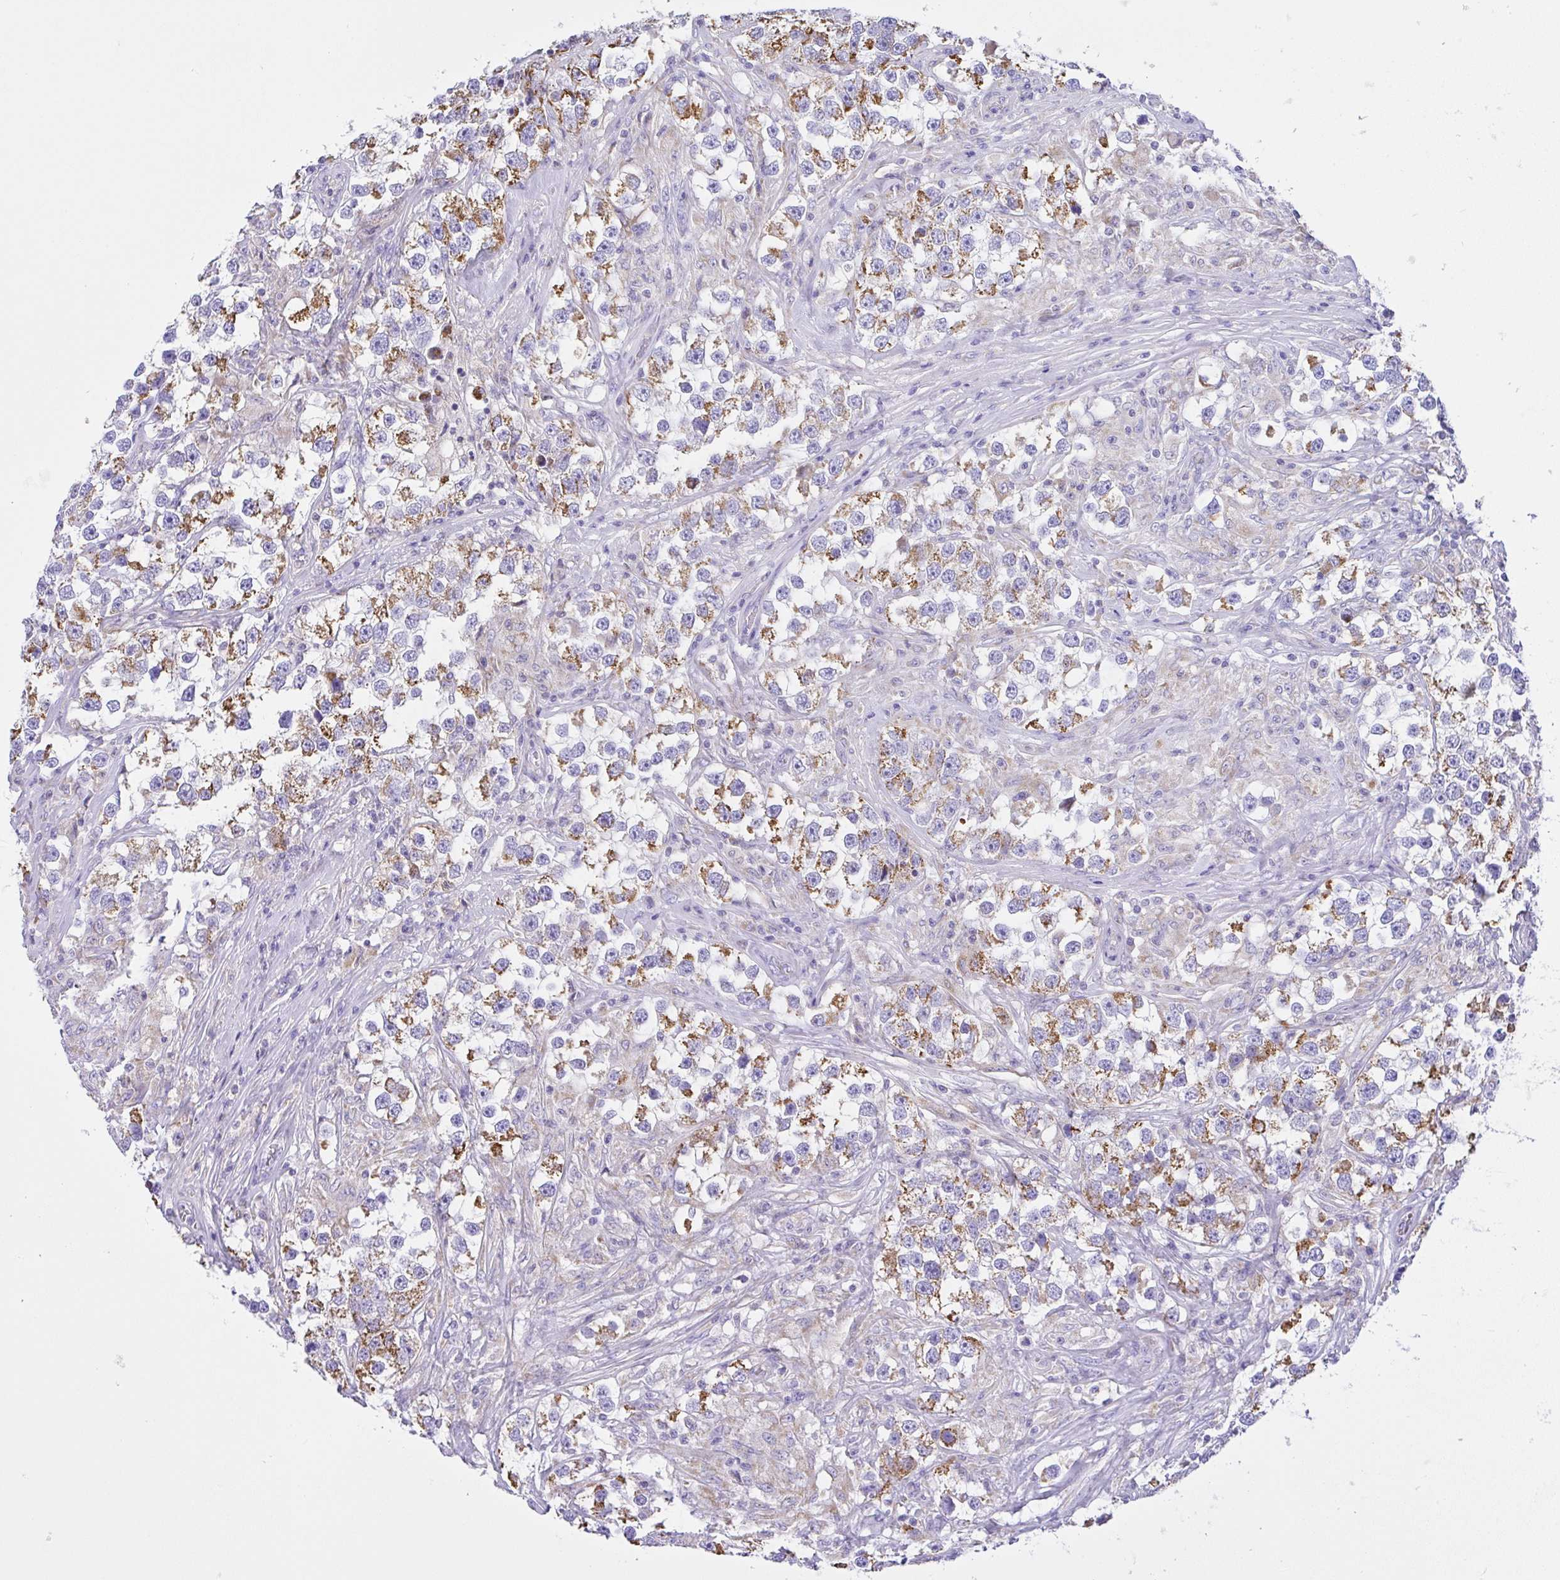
{"staining": {"intensity": "strong", "quantity": "25%-75%", "location": "cytoplasmic/membranous"}, "tissue": "testis cancer", "cell_type": "Tumor cells", "image_type": "cancer", "snomed": [{"axis": "morphology", "description": "Seminoma, NOS"}, {"axis": "topography", "description": "Testis"}], "caption": "Brown immunohistochemical staining in human seminoma (testis) shows strong cytoplasmic/membranous positivity in approximately 25%-75% of tumor cells.", "gene": "SLC13A1", "patient": {"sex": "male", "age": 46}}